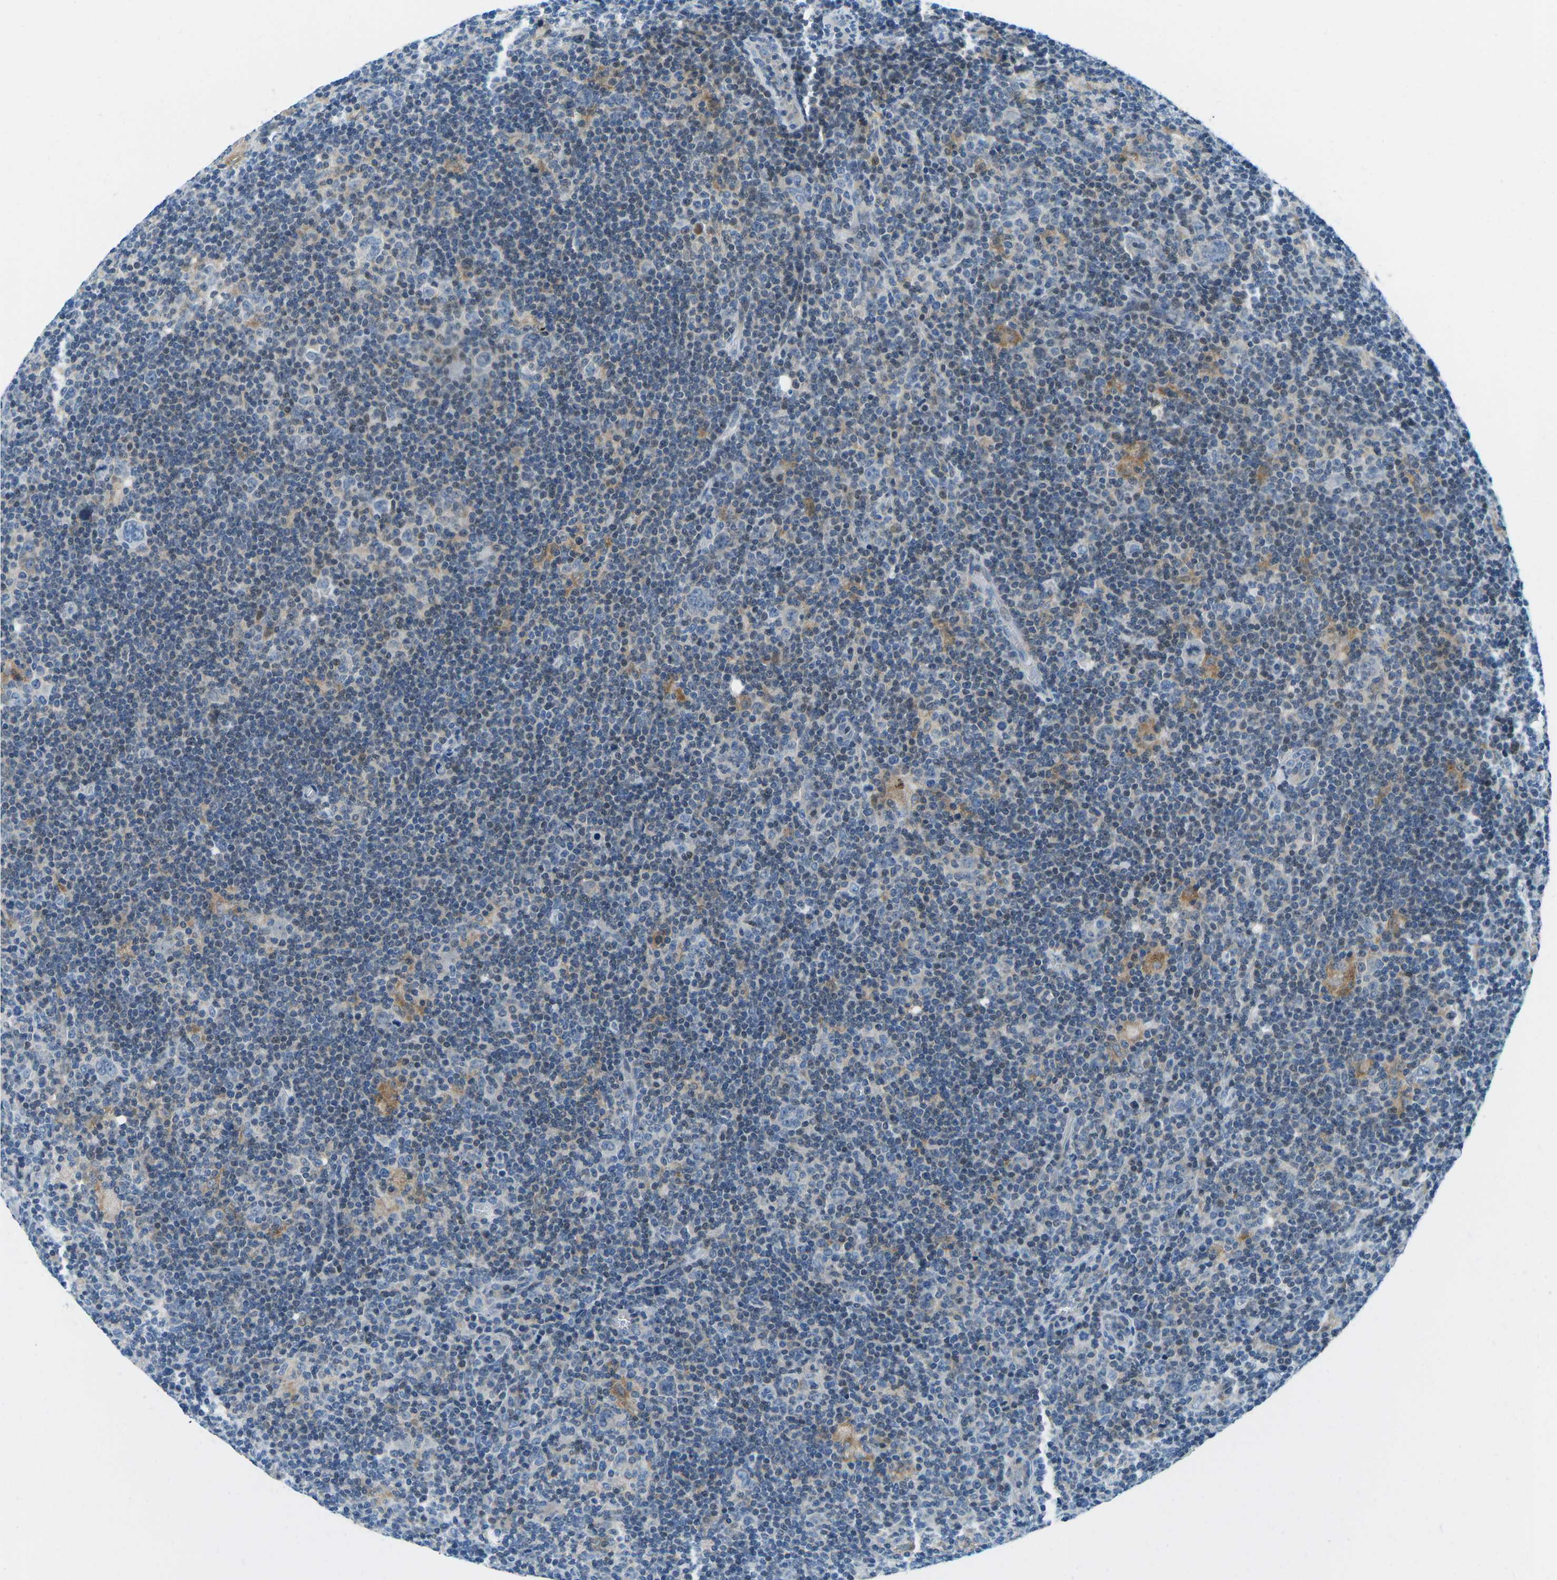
{"staining": {"intensity": "negative", "quantity": "none", "location": "none"}, "tissue": "lymphoma", "cell_type": "Tumor cells", "image_type": "cancer", "snomed": [{"axis": "morphology", "description": "Hodgkin's disease, NOS"}, {"axis": "topography", "description": "Lymph node"}], "caption": "Immunohistochemistry micrograph of human lymphoma stained for a protein (brown), which reveals no staining in tumor cells. The staining is performed using DAB brown chromogen with nuclei counter-stained in using hematoxylin.", "gene": "CFB", "patient": {"sex": "female", "age": 57}}